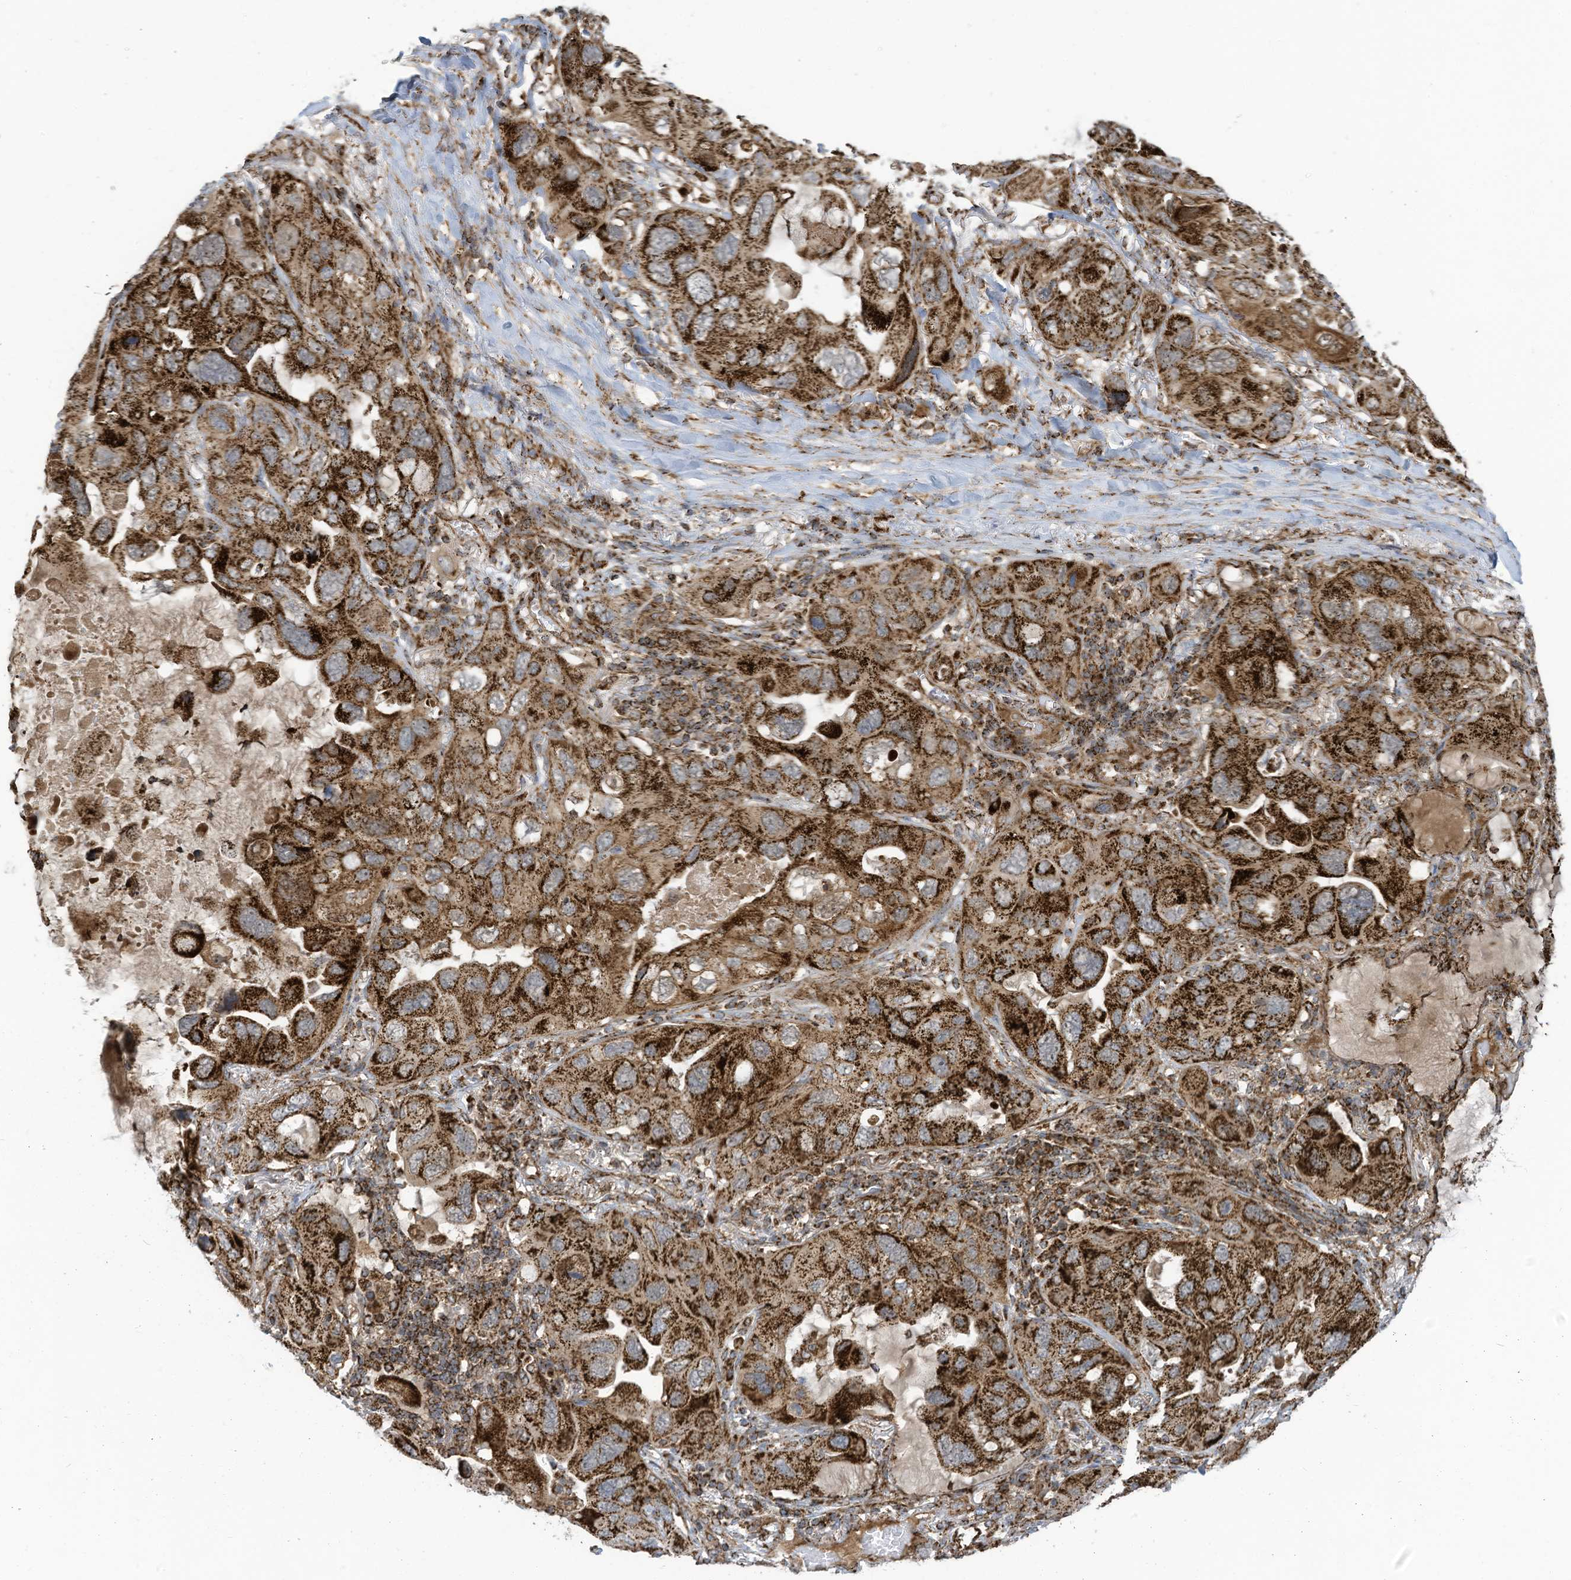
{"staining": {"intensity": "strong", "quantity": ">75%", "location": "cytoplasmic/membranous"}, "tissue": "lung cancer", "cell_type": "Tumor cells", "image_type": "cancer", "snomed": [{"axis": "morphology", "description": "Squamous cell carcinoma, NOS"}, {"axis": "topography", "description": "Lung"}], "caption": "Human lung squamous cell carcinoma stained with a brown dye shows strong cytoplasmic/membranous positive staining in approximately >75% of tumor cells.", "gene": "COX10", "patient": {"sex": "female", "age": 73}}